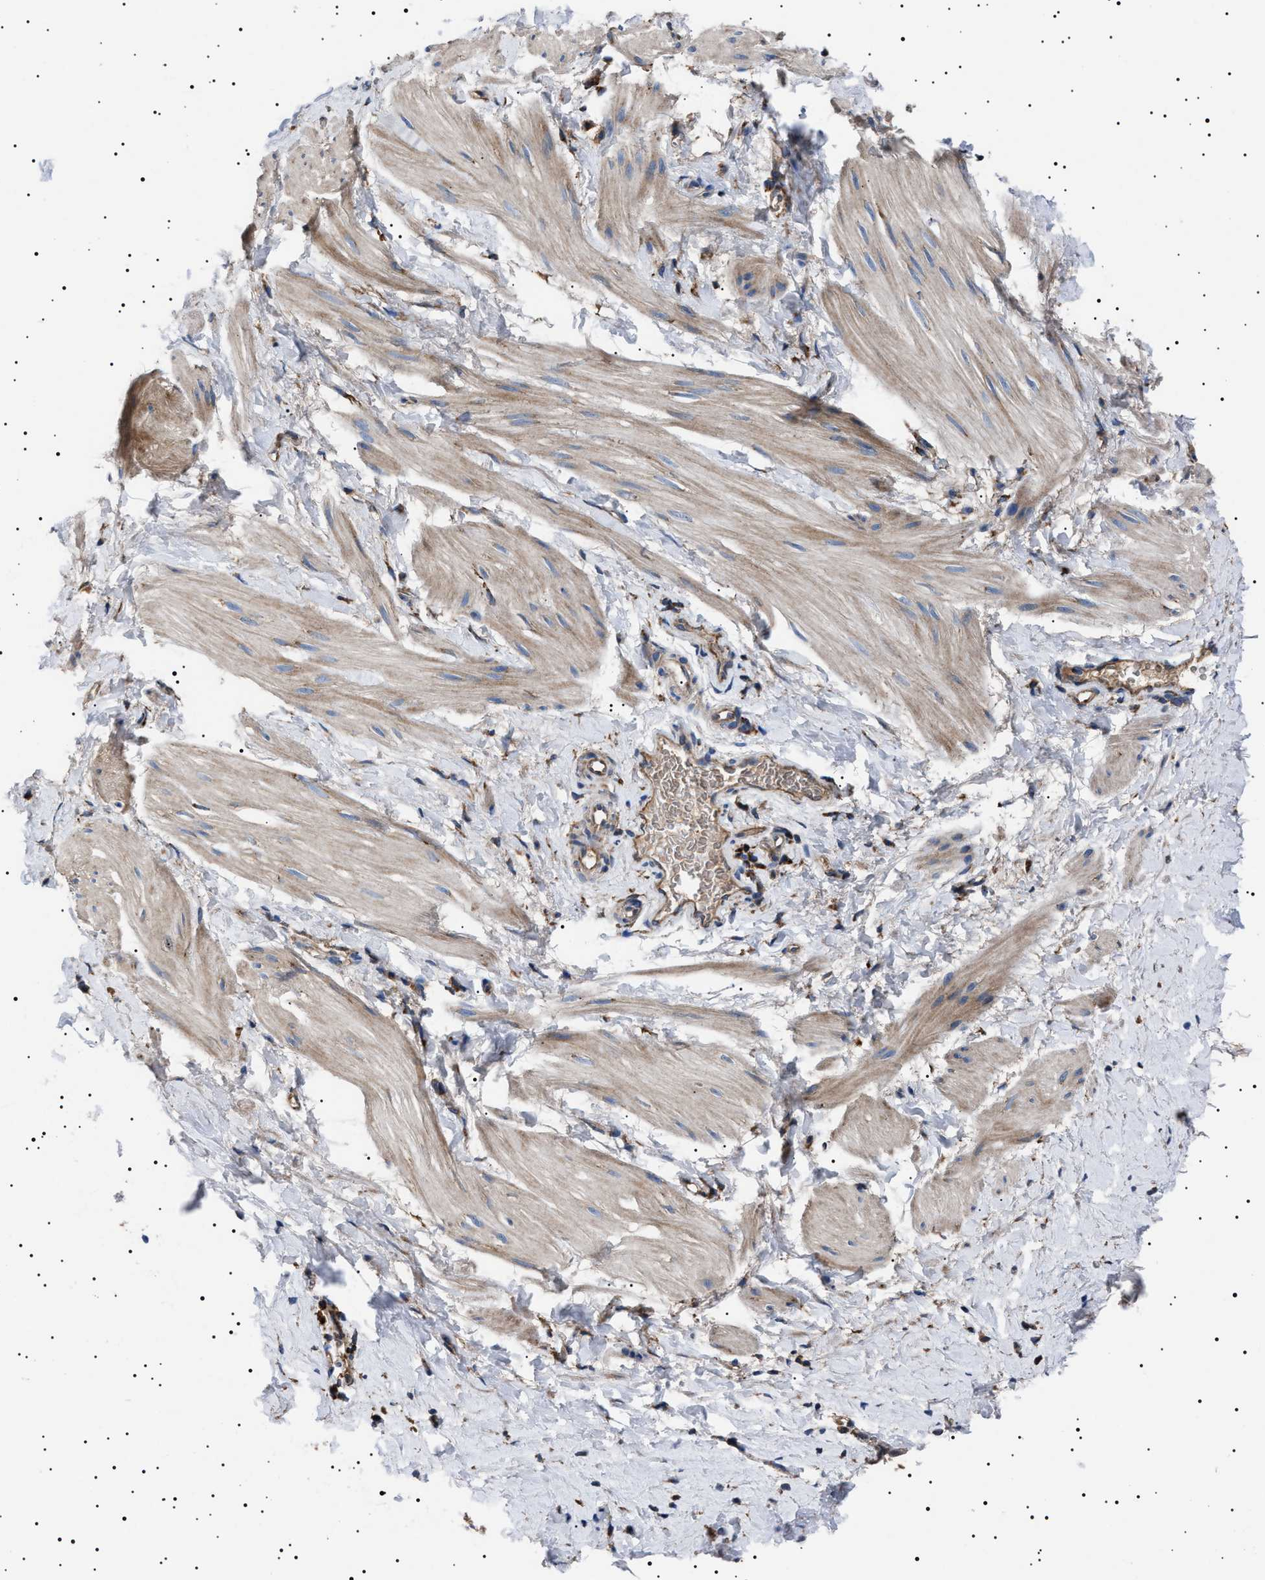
{"staining": {"intensity": "weak", "quantity": ">75%", "location": "cytoplasmic/membranous"}, "tissue": "smooth muscle", "cell_type": "Smooth muscle cells", "image_type": "normal", "snomed": [{"axis": "morphology", "description": "Normal tissue, NOS"}, {"axis": "topography", "description": "Smooth muscle"}], "caption": "The photomicrograph displays immunohistochemical staining of normal smooth muscle. There is weak cytoplasmic/membranous positivity is seen in approximately >75% of smooth muscle cells.", "gene": "TOP1MT", "patient": {"sex": "male", "age": 16}}